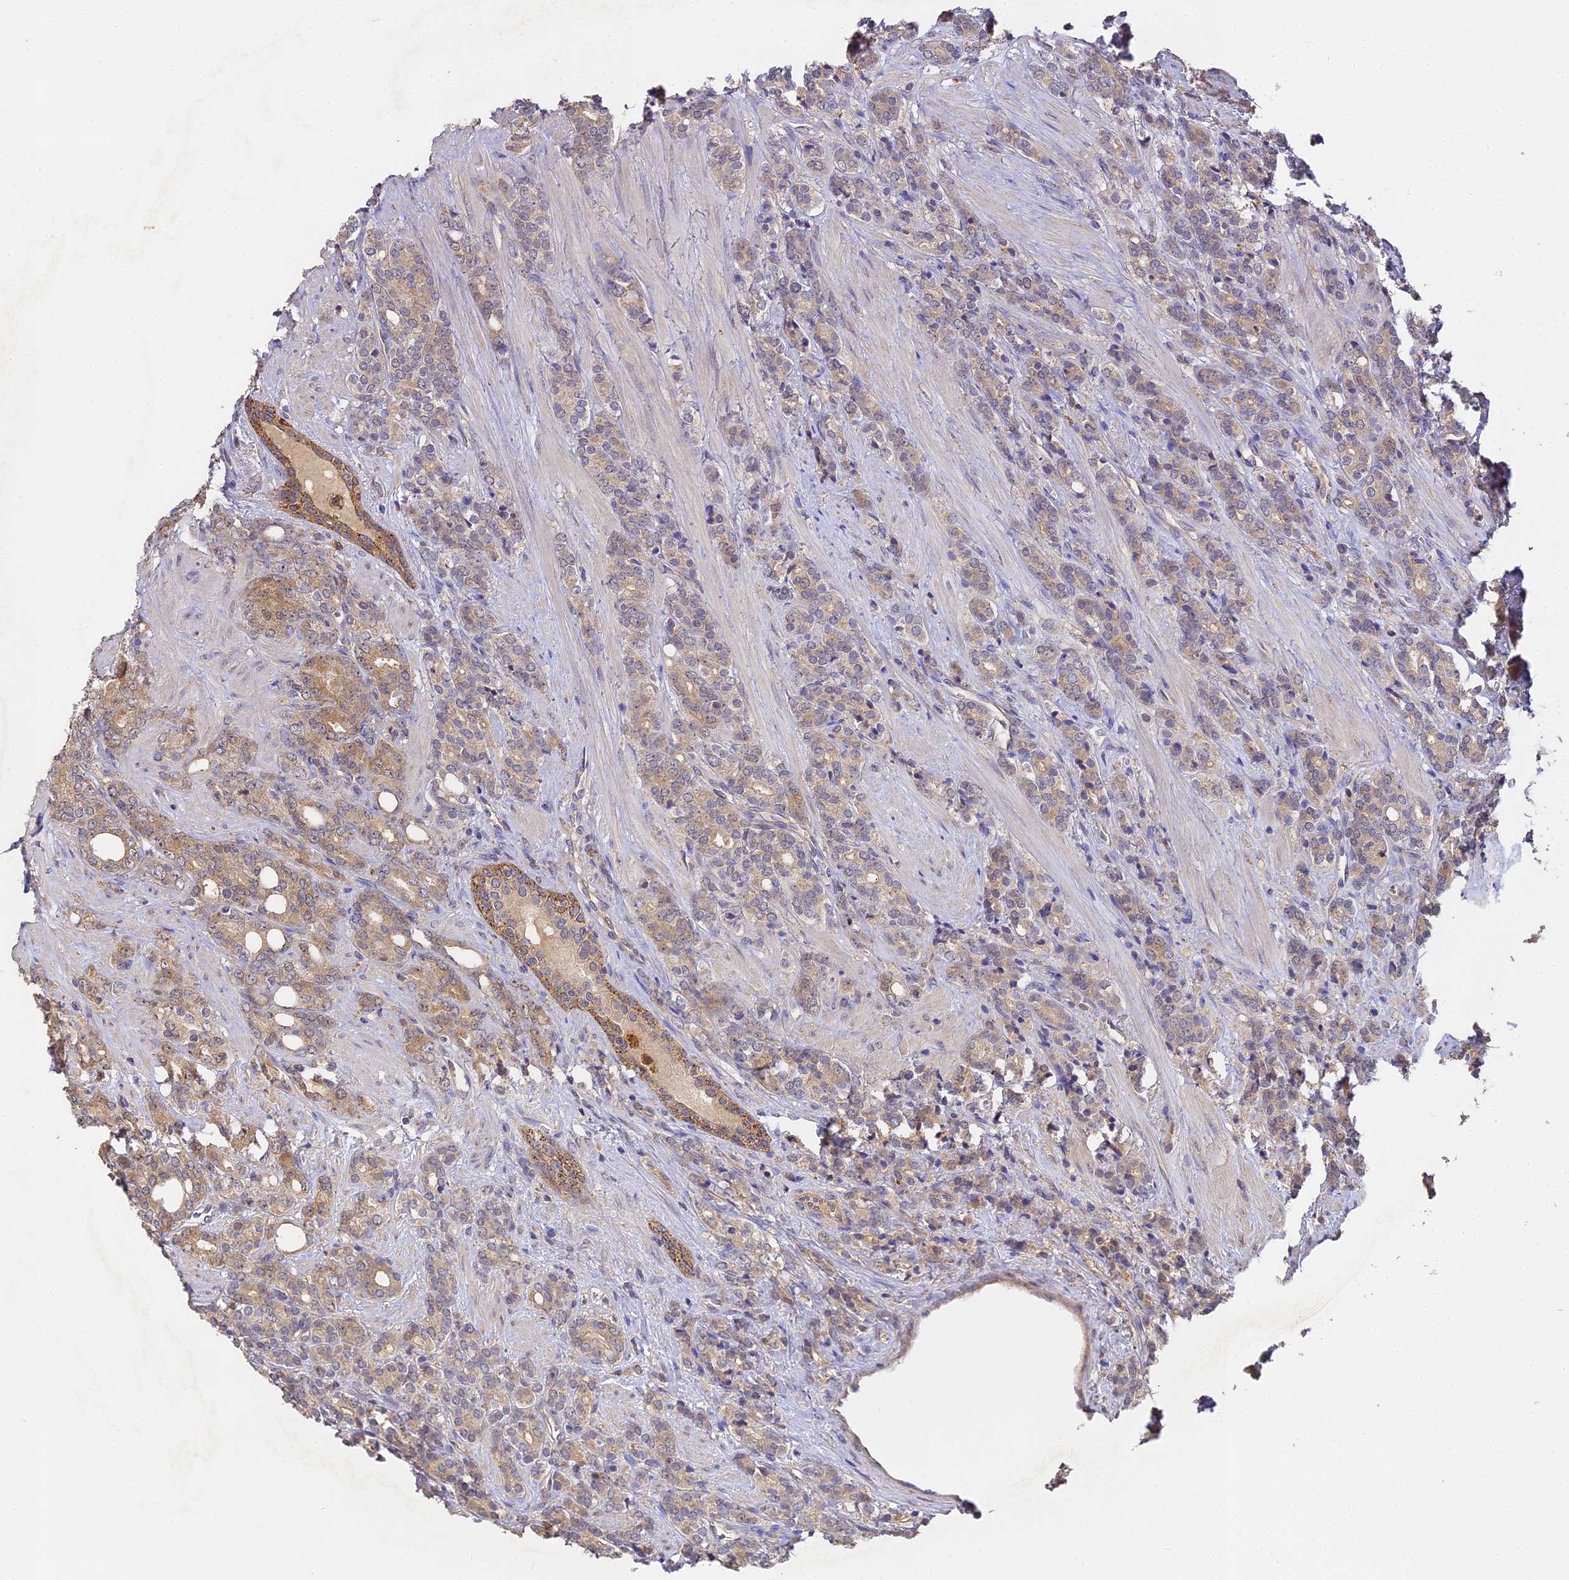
{"staining": {"intensity": "moderate", "quantity": ">75%", "location": "cytoplasmic/membranous,nuclear"}, "tissue": "prostate cancer", "cell_type": "Tumor cells", "image_type": "cancer", "snomed": [{"axis": "morphology", "description": "Adenocarcinoma, High grade"}, {"axis": "topography", "description": "Prostate"}], "caption": "Prostate adenocarcinoma (high-grade) stained with a protein marker reveals moderate staining in tumor cells.", "gene": "YAE1", "patient": {"sex": "male", "age": 62}}